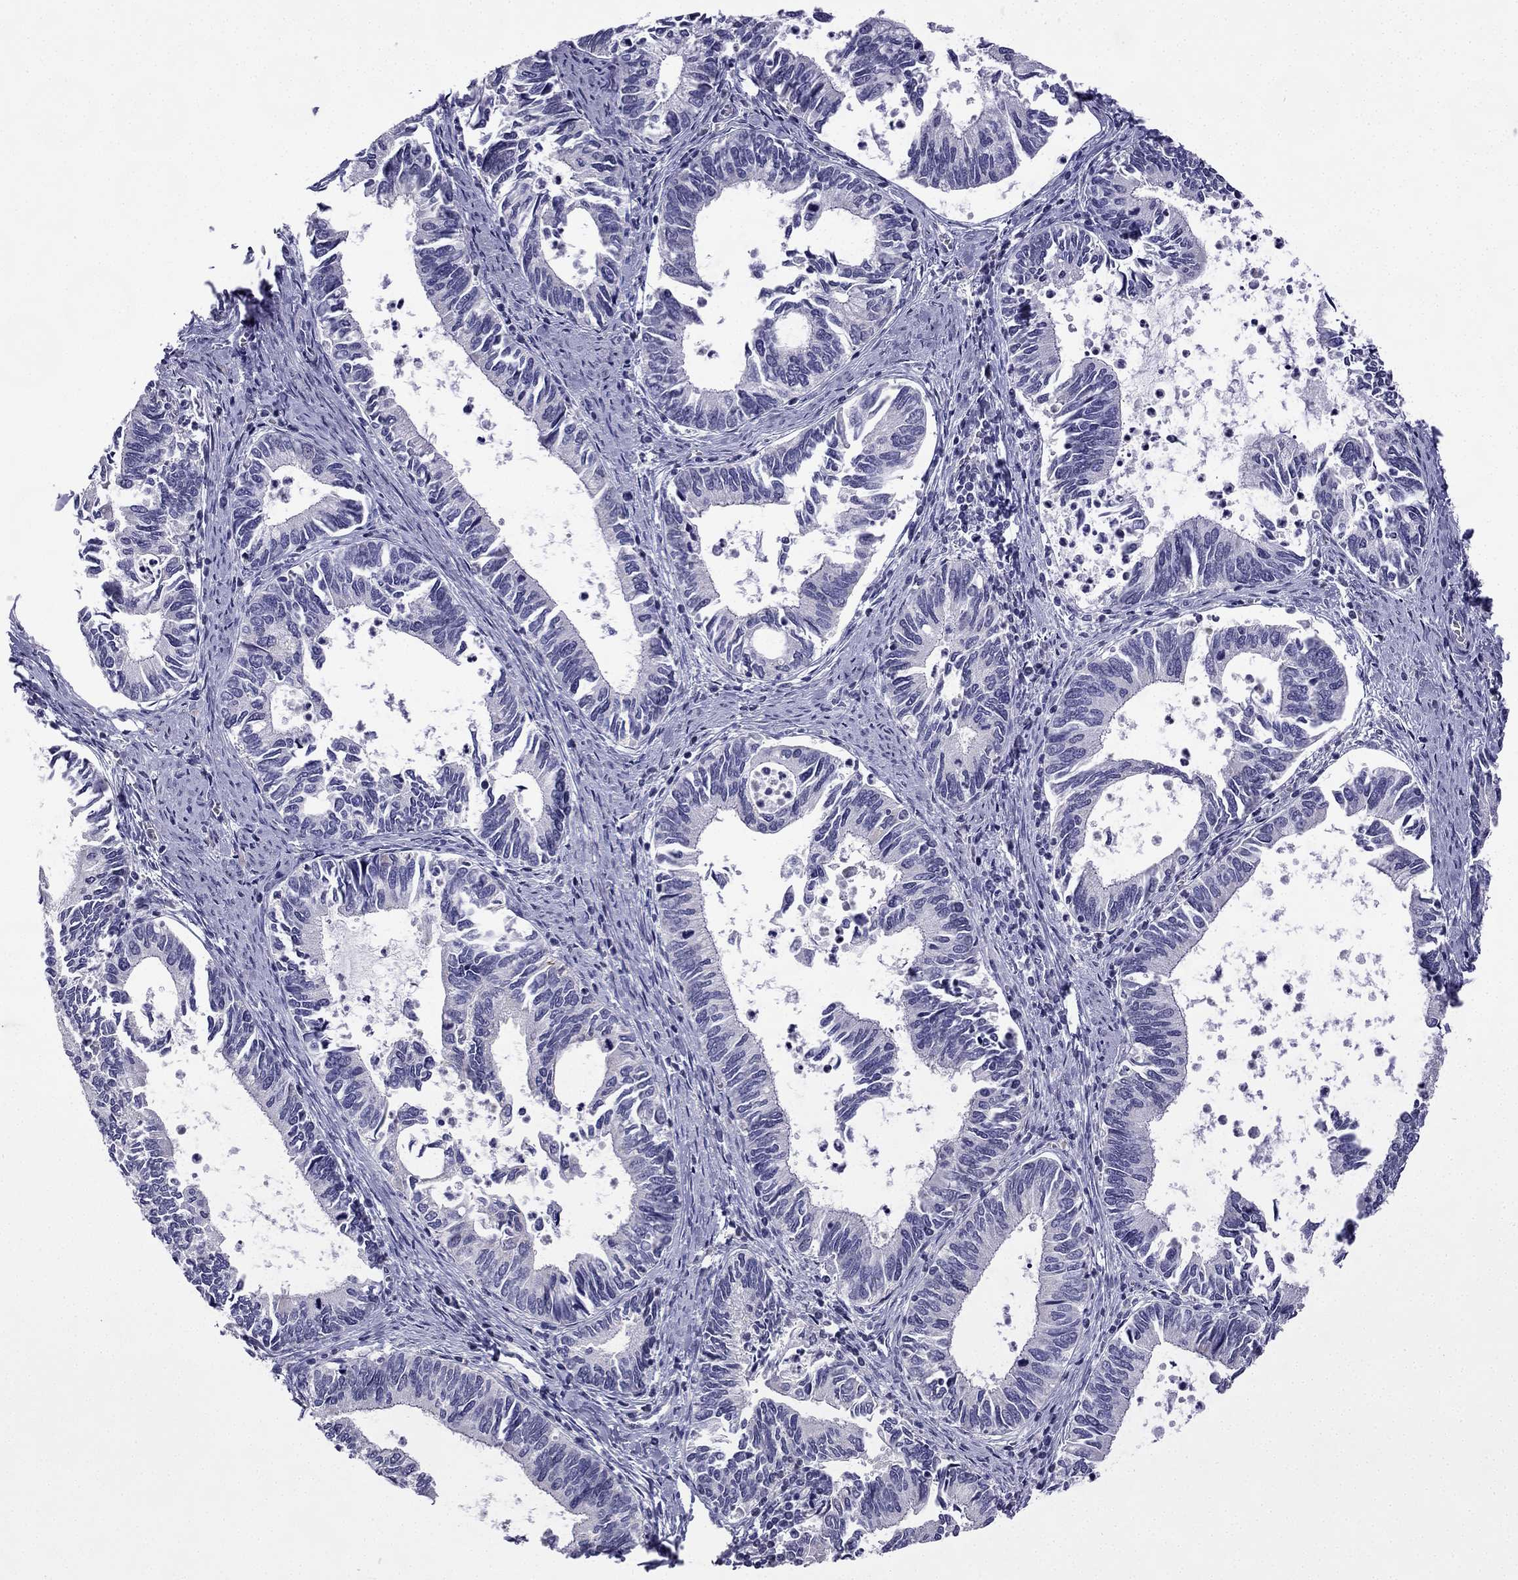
{"staining": {"intensity": "negative", "quantity": "none", "location": "none"}, "tissue": "cervical cancer", "cell_type": "Tumor cells", "image_type": "cancer", "snomed": [{"axis": "morphology", "description": "Adenocarcinoma, NOS"}, {"axis": "topography", "description": "Cervix"}], "caption": "Human adenocarcinoma (cervical) stained for a protein using immunohistochemistry (IHC) reveals no expression in tumor cells.", "gene": "CFAP70", "patient": {"sex": "female", "age": 42}}